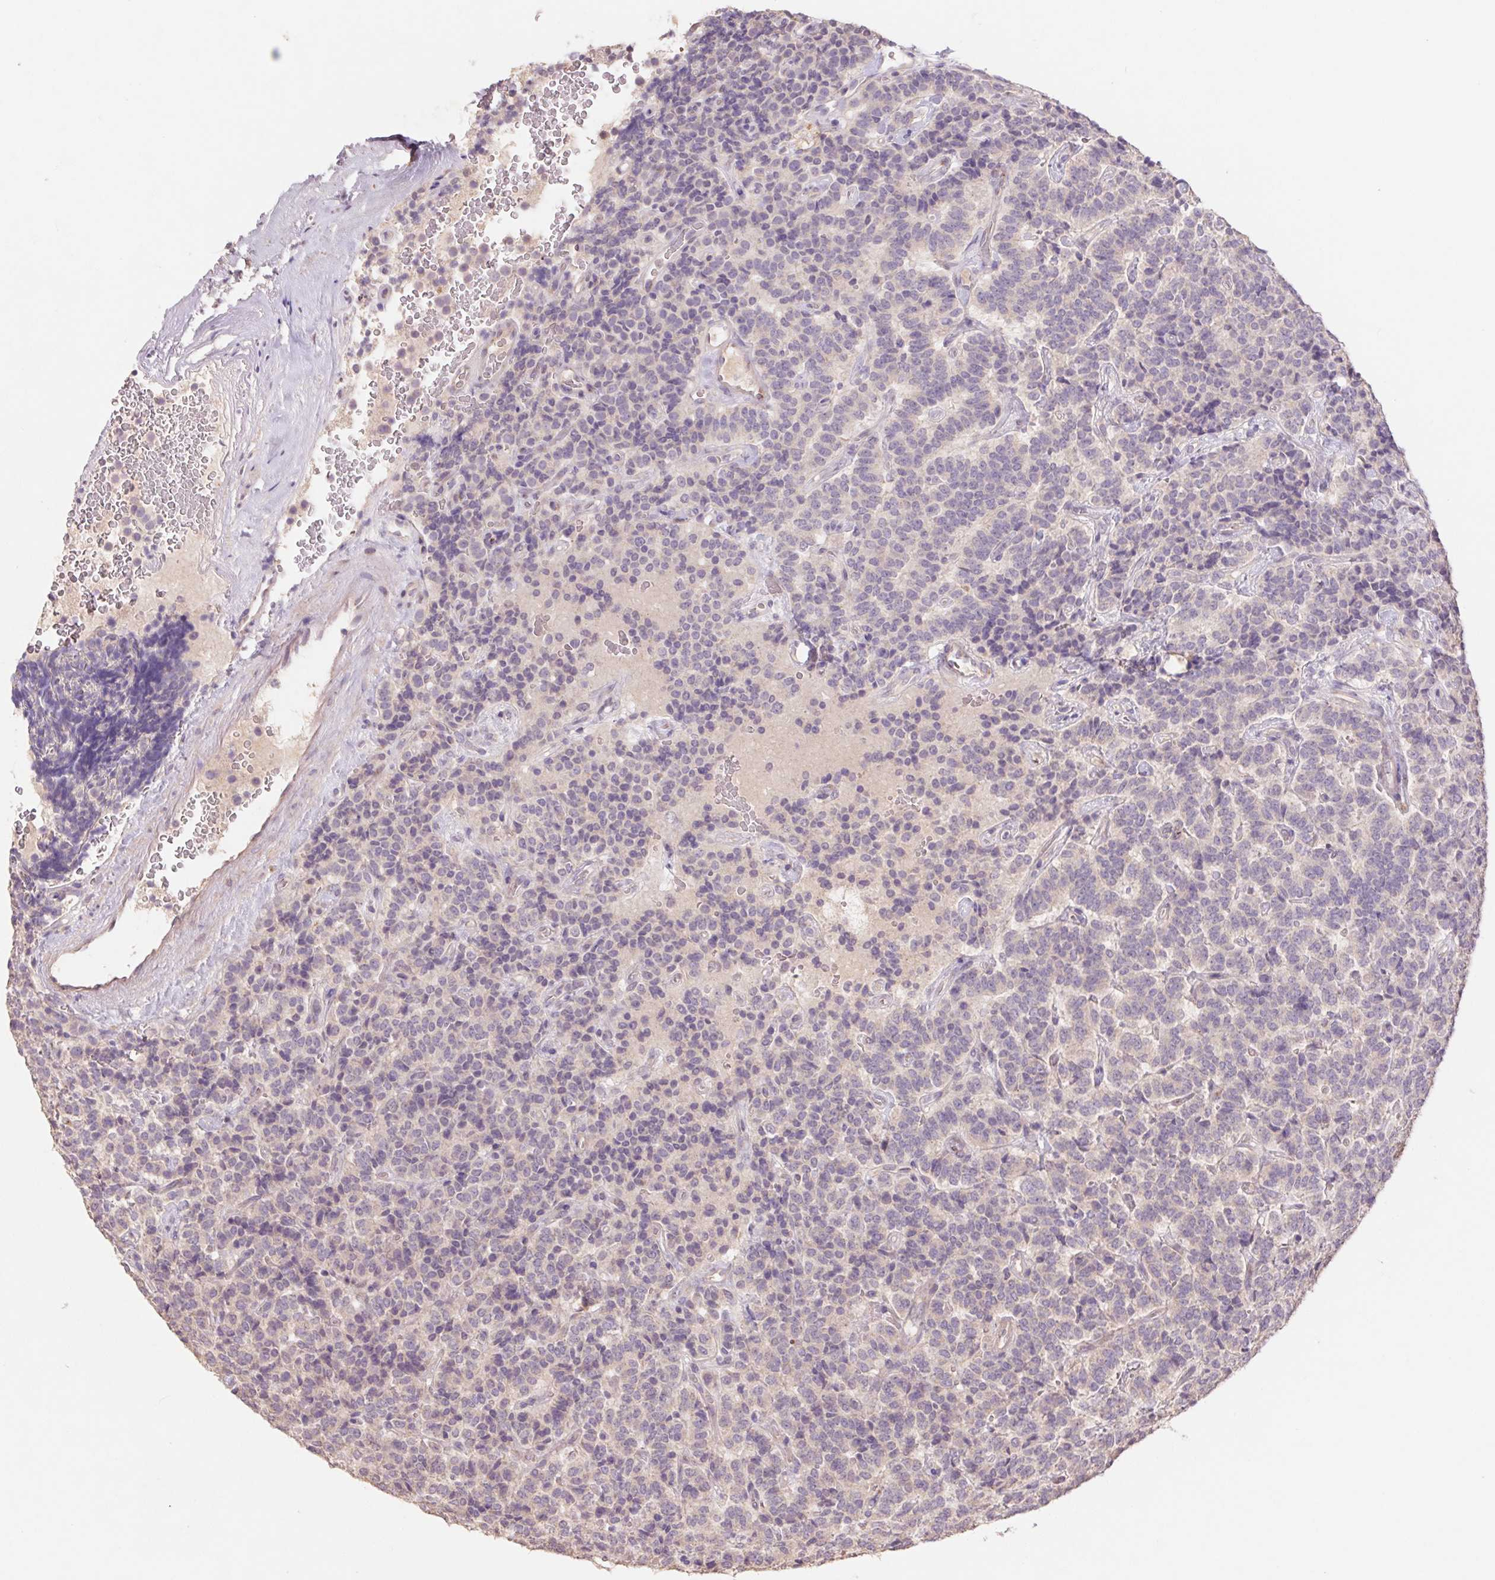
{"staining": {"intensity": "negative", "quantity": "none", "location": "none"}, "tissue": "carcinoid", "cell_type": "Tumor cells", "image_type": "cancer", "snomed": [{"axis": "morphology", "description": "Carcinoid, malignant, NOS"}, {"axis": "topography", "description": "Pancreas"}], "caption": "An image of carcinoid stained for a protein exhibits no brown staining in tumor cells.", "gene": "GRM2", "patient": {"sex": "male", "age": 36}}